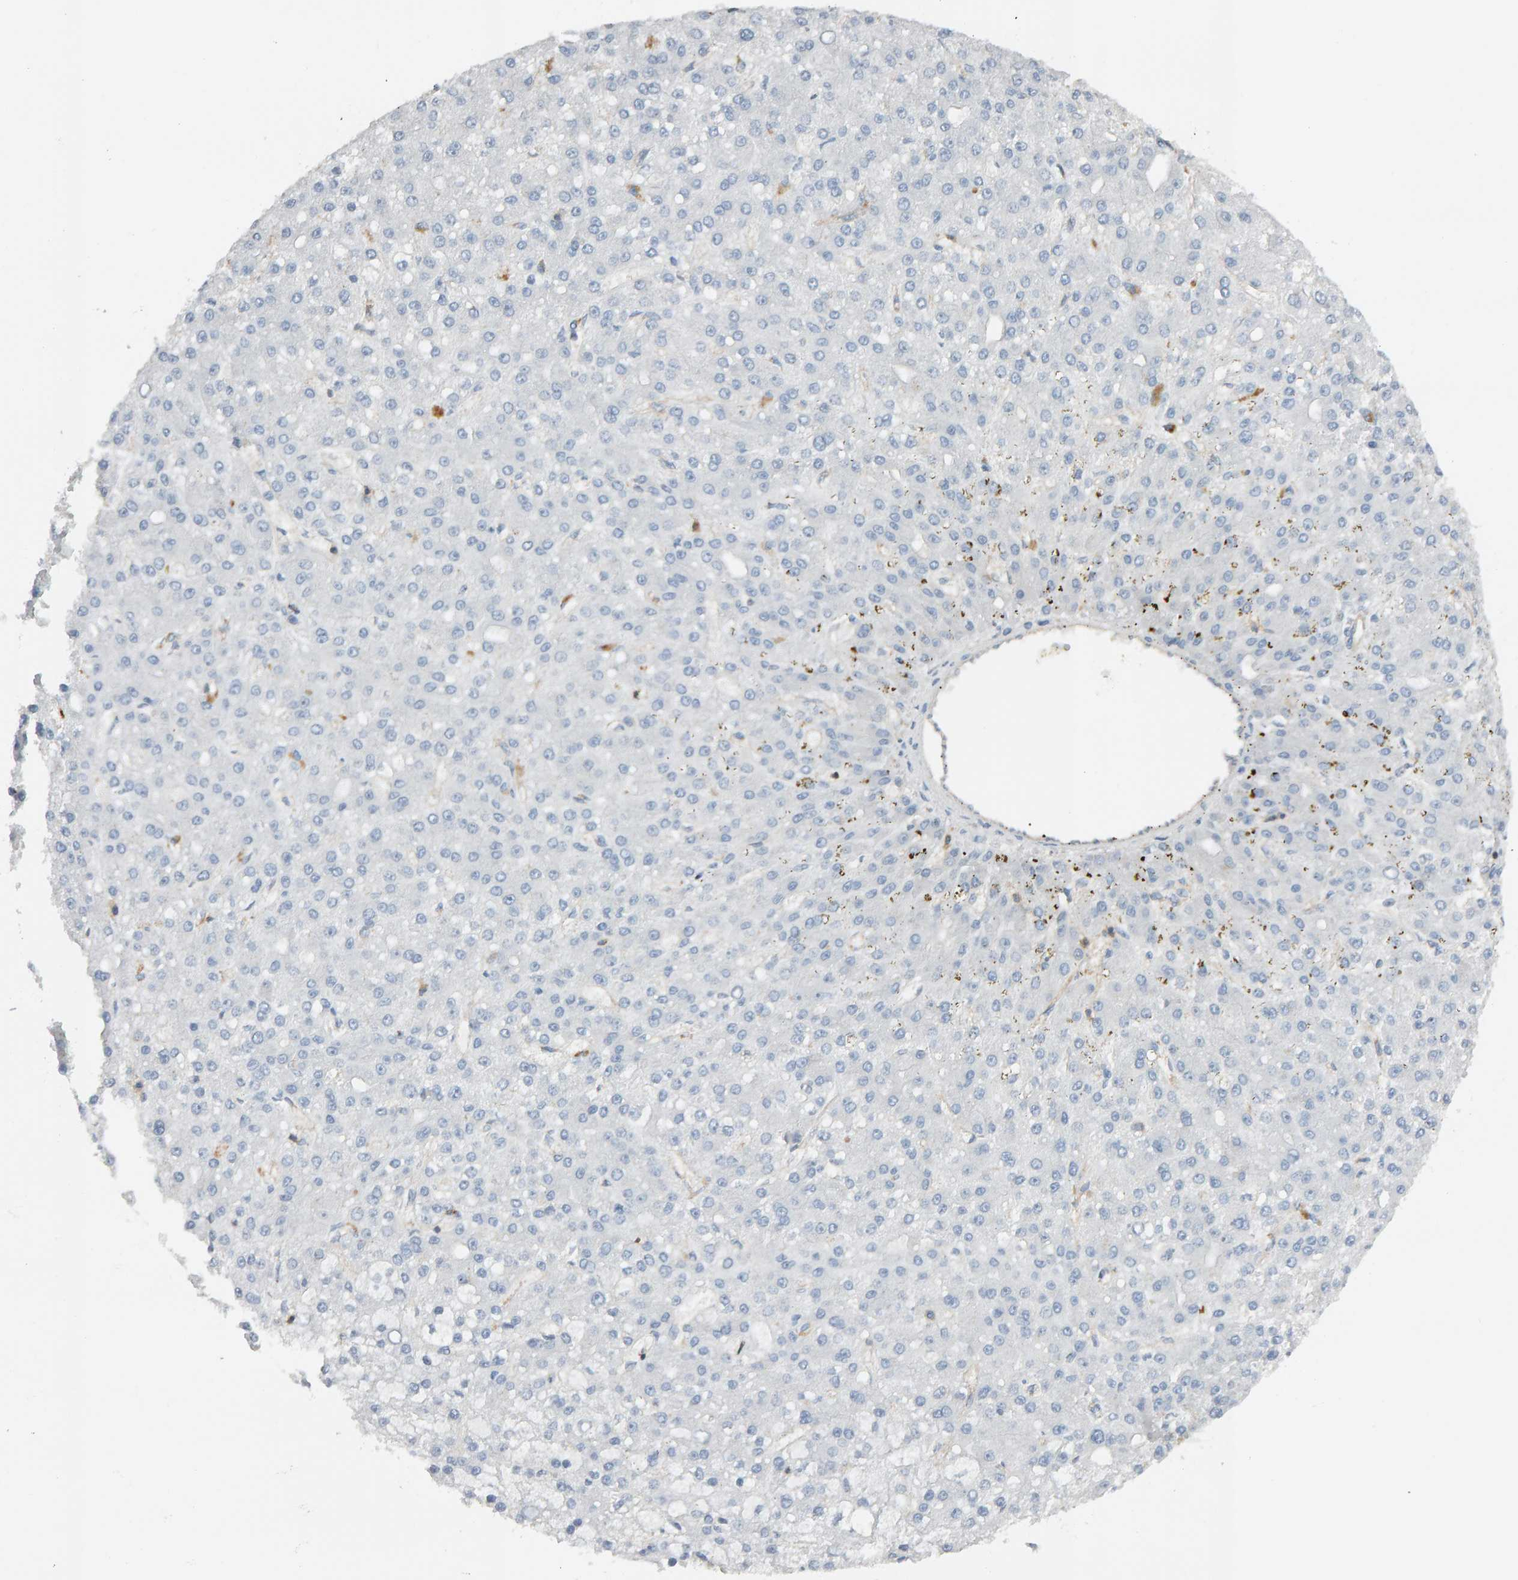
{"staining": {"intensity": "negative", "quantity": "none", "location": "none"}, "tissue": "liver cancer", "cell_type": "Tumor cells", "image_type": "cancer", "snomed": [{"axis": "morphology", "description": "Carcinoma, Hepatocellular, NOS"}, {"axis": "topography", "description": "Liver"}], "caption": "Tumor cells show no significant protein expression in hepatocellular carcinoma (liver). (Stains: DAB (3,3'-diaminobenzidine) immunohistochemistry with hematoxylin counter stain, Microscopy: brightfield microscopy at high magnification).", "gene": "FYN", "patient": {"sex": "male", "age": 67}}